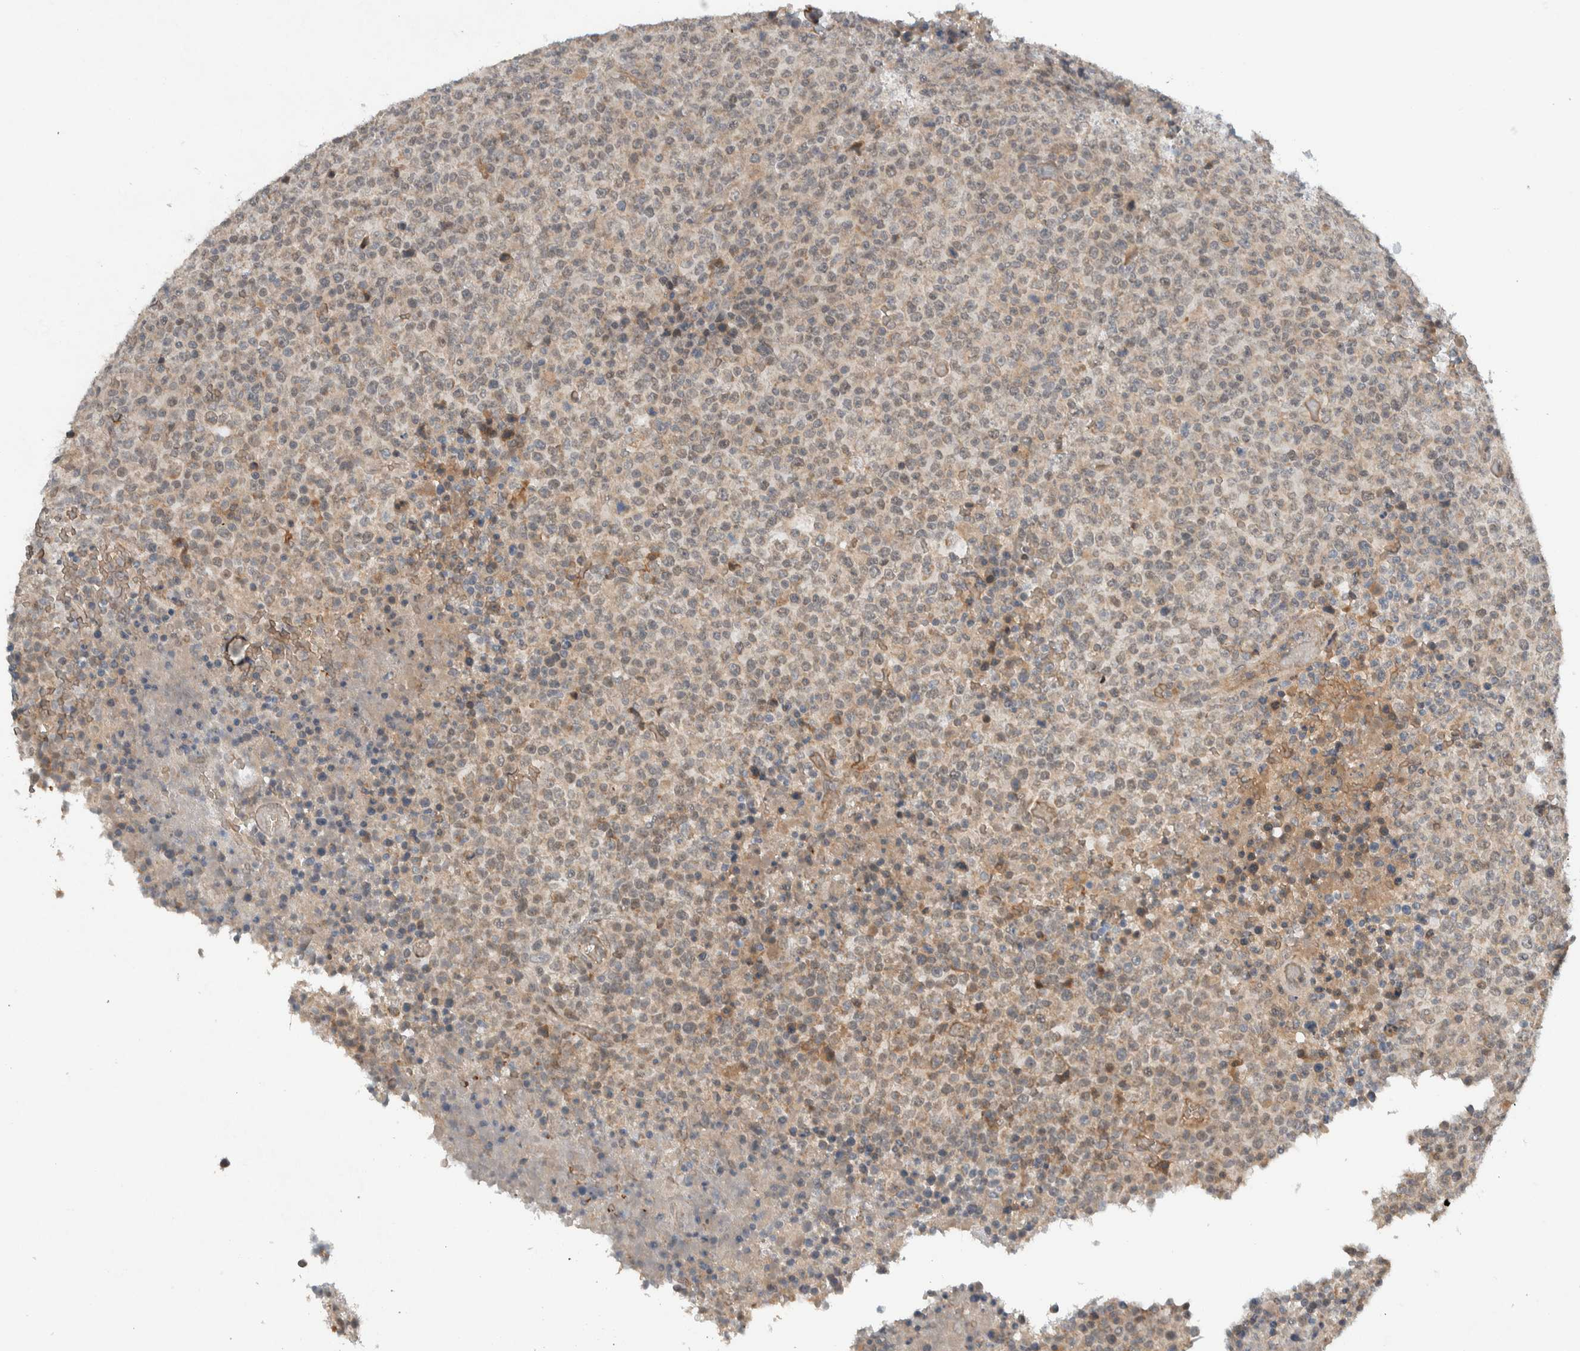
{"staining": {"intensity": "weak", "quantity": "<25%", "location": "cytoplasmic/membranous"}, "tissue": "lymphoma", "cell_type": "Tumor cells", "image_type": "cancer", "snomed": [{"axis": "morphology", "description": "Malignant lymphoma, non-Hodgkin's type, High grade"}, {"axis": "topography", "description": "Lymph node"}], "caption": "An IHC micrograph of lymphoma is shown. There is no staining in tumor cells of lymphoma.", "gene": "ARMC7", "patient": {"sex": "male", "age": 13}}